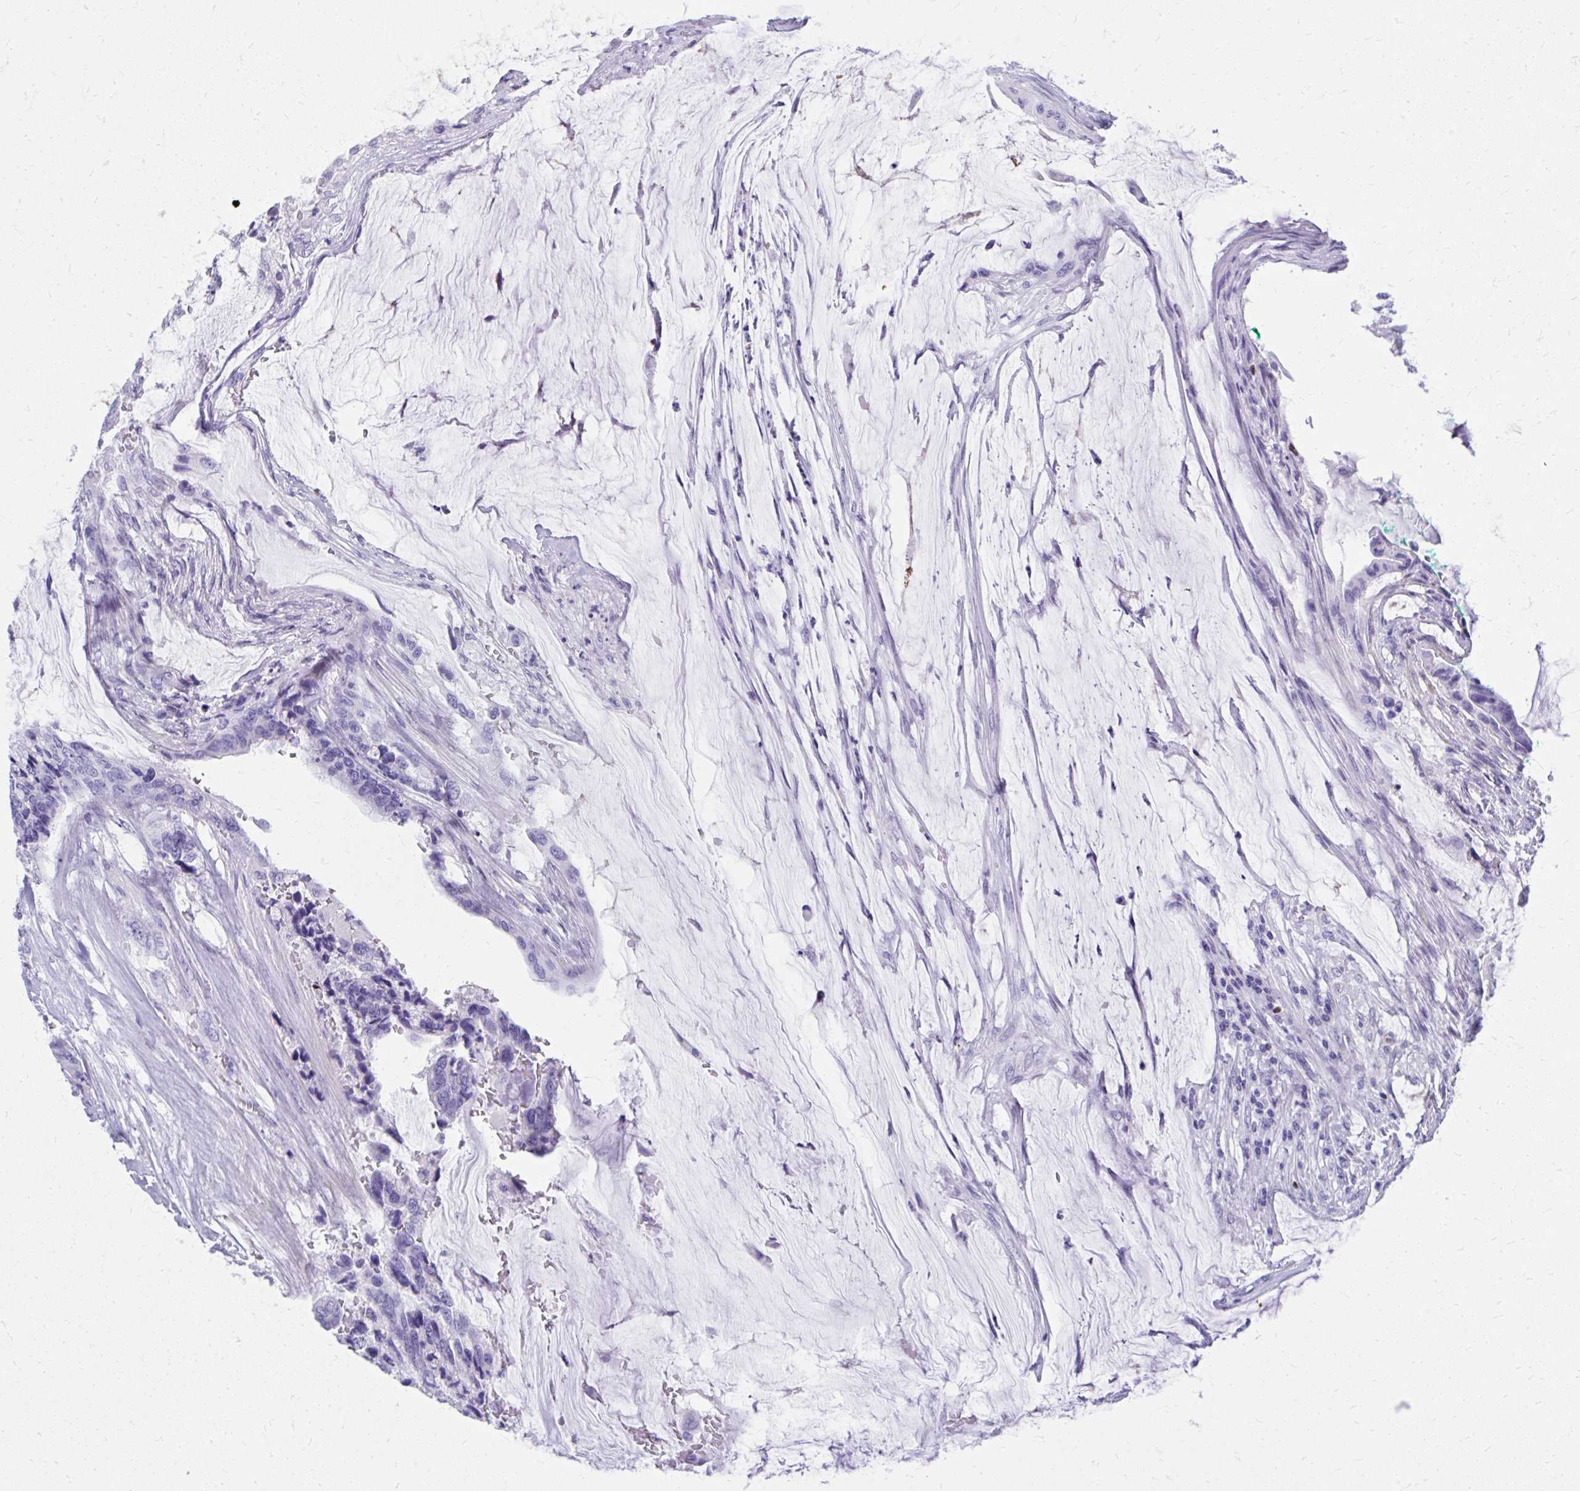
{"staining": {"intensity": "negative", "quantity": "none", "location": "none"}, "tissue": "colorectal cancer", "cell_type": "Tumor cells", "image_type": "cancer", "snomed": [{"axis": "morphology", "description": "Adenocarcinoma, NOS"}, {"axis": "topography", "description": "Rectum"}], "caption": "Tumor cells show no significant positivity in colorectal cancer (adenocarcinoma).", "gene": "RUNX3", "patient": {"sex": "female", "age": 59}}